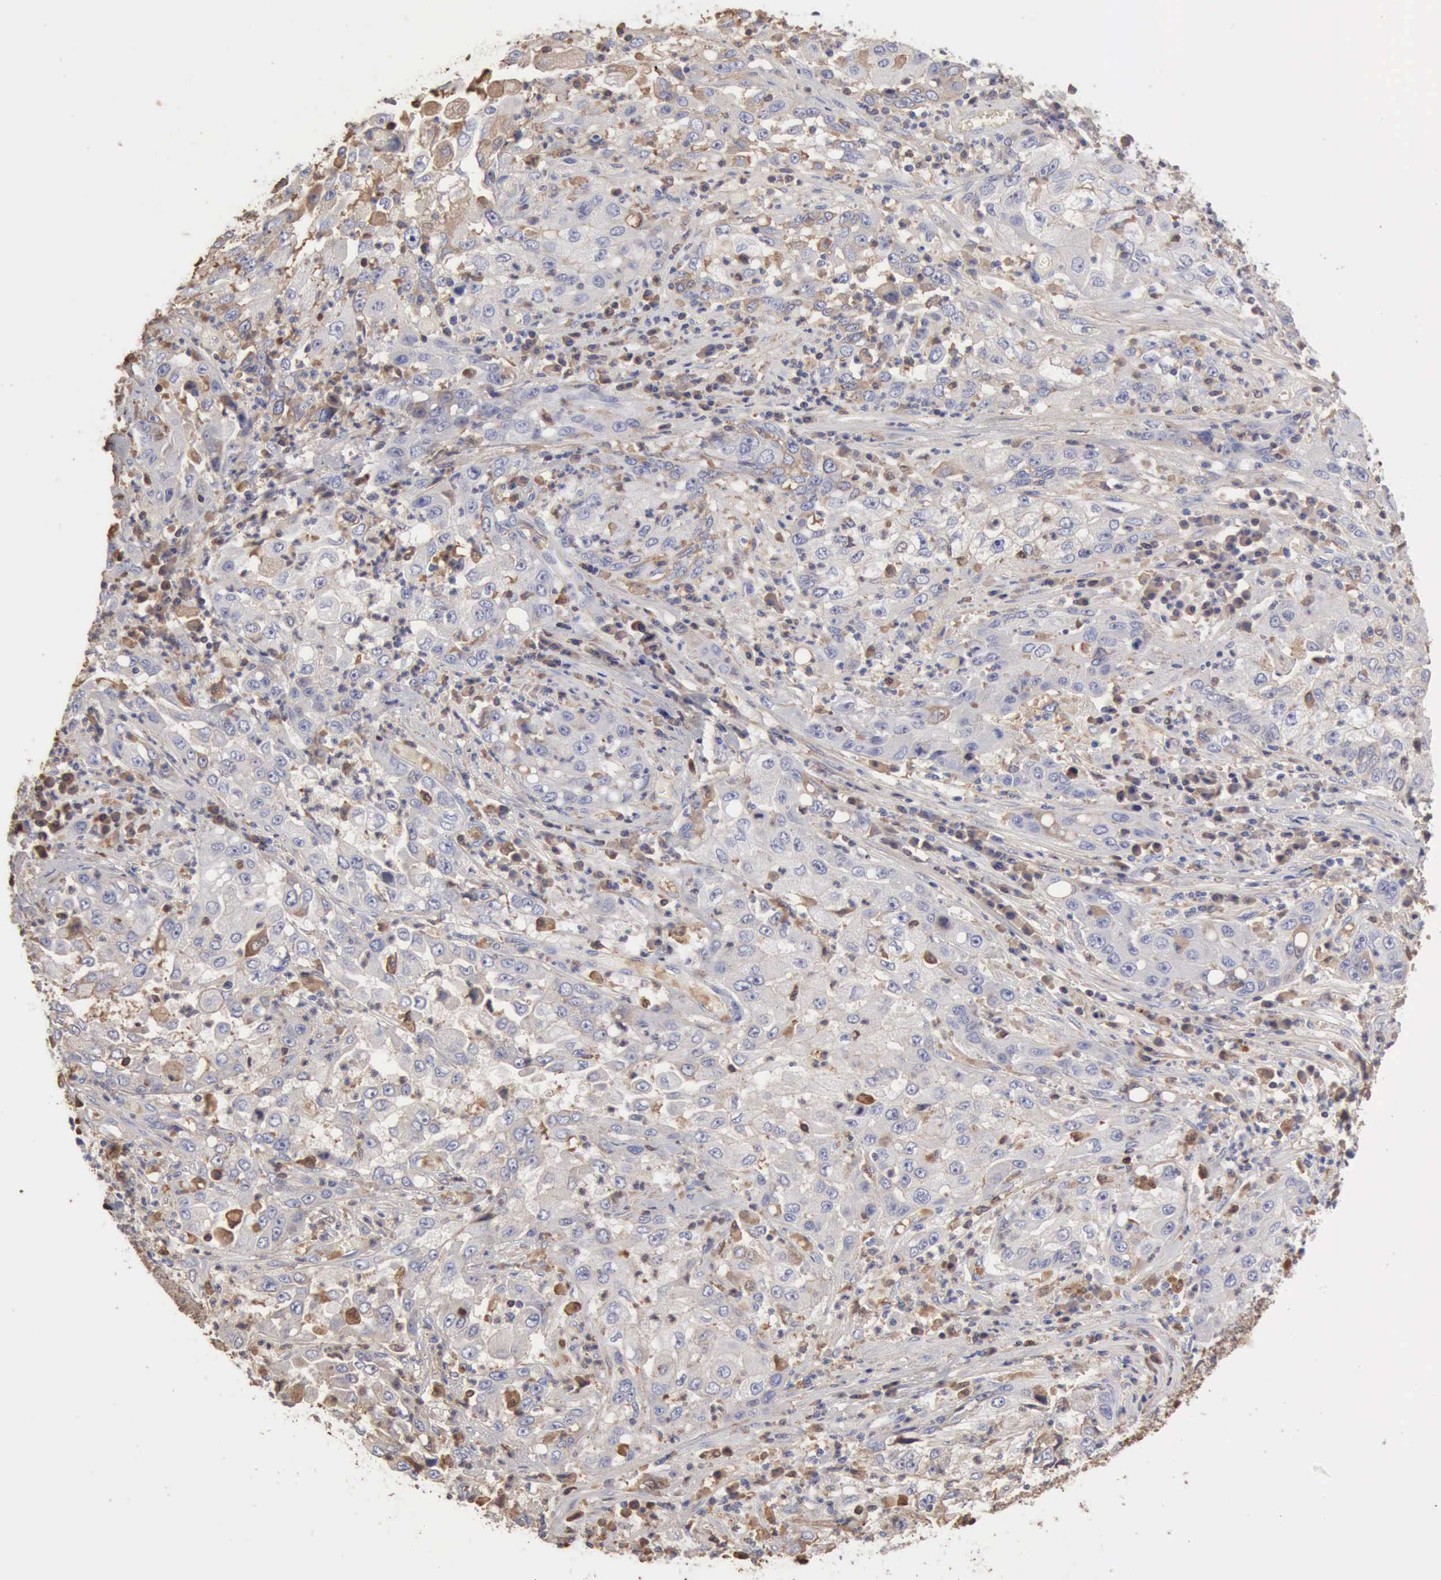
{"staining": {"intensity": "weak", "quantity": "<25%", "location": "cytoplasmic/membranous"}, "tissue": "cervical cancer", "cell_type": "Tumor cells", "image_type": "cancer", "snomed": [{"axis": "morphology", "description": "Squamous cell carcinoma, NOS"}, {"axis": "topography", "description": "Cervix"}], "caption": "Histopathology image shows no protein staining in tumor cells of squamous cell carcinoma (cervical) tissue.", "gene": "SERPINA1", "patient": {"sex": "female", "age": 36}}